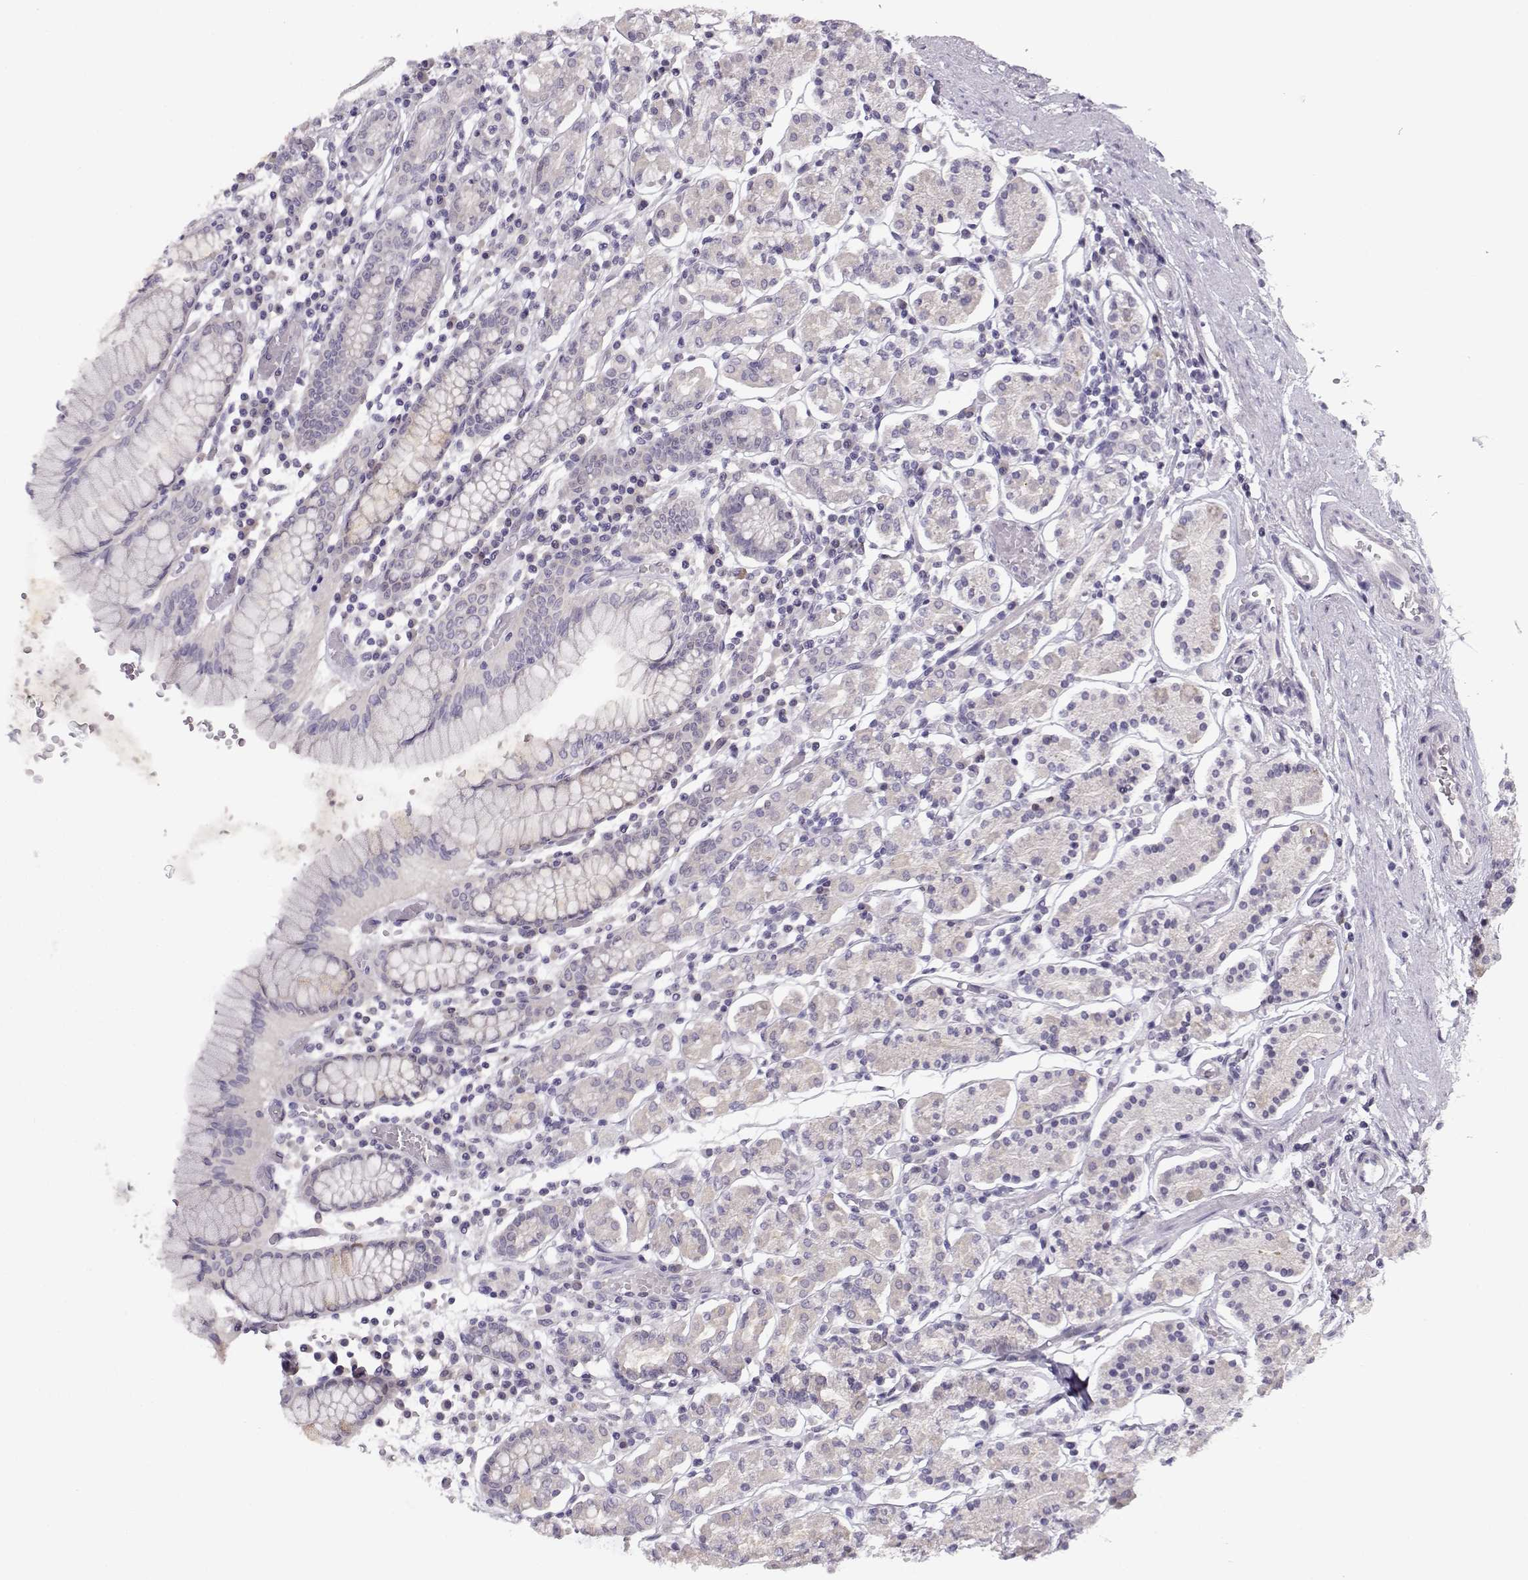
{"staining": {"intensity": "negative", "quantity": "none", "location": "none"}, "tissue": "stomach", "cell_type": "Glandular cells", "image_type": "normal", "snomed": [{"axis": "morphology", "description": "Normal tissue, NOS"}, {"axis": "topography", "description": "Stomach, upper"}, {"axis": "topography", "description": "Stomach"}], "caption": "High magnification brightfield microscopy of unremarkable stomach stained with DAB (3,3'-diaminobenzidine) (brown) and counterstained with hematoxylin (blue): glandular cells show no significant positivity. (DAB IHC visualized using brightfield microscopy, high magnification).", "gene": "C16orf86", "patient": {"sex": "male", "age": 62}}